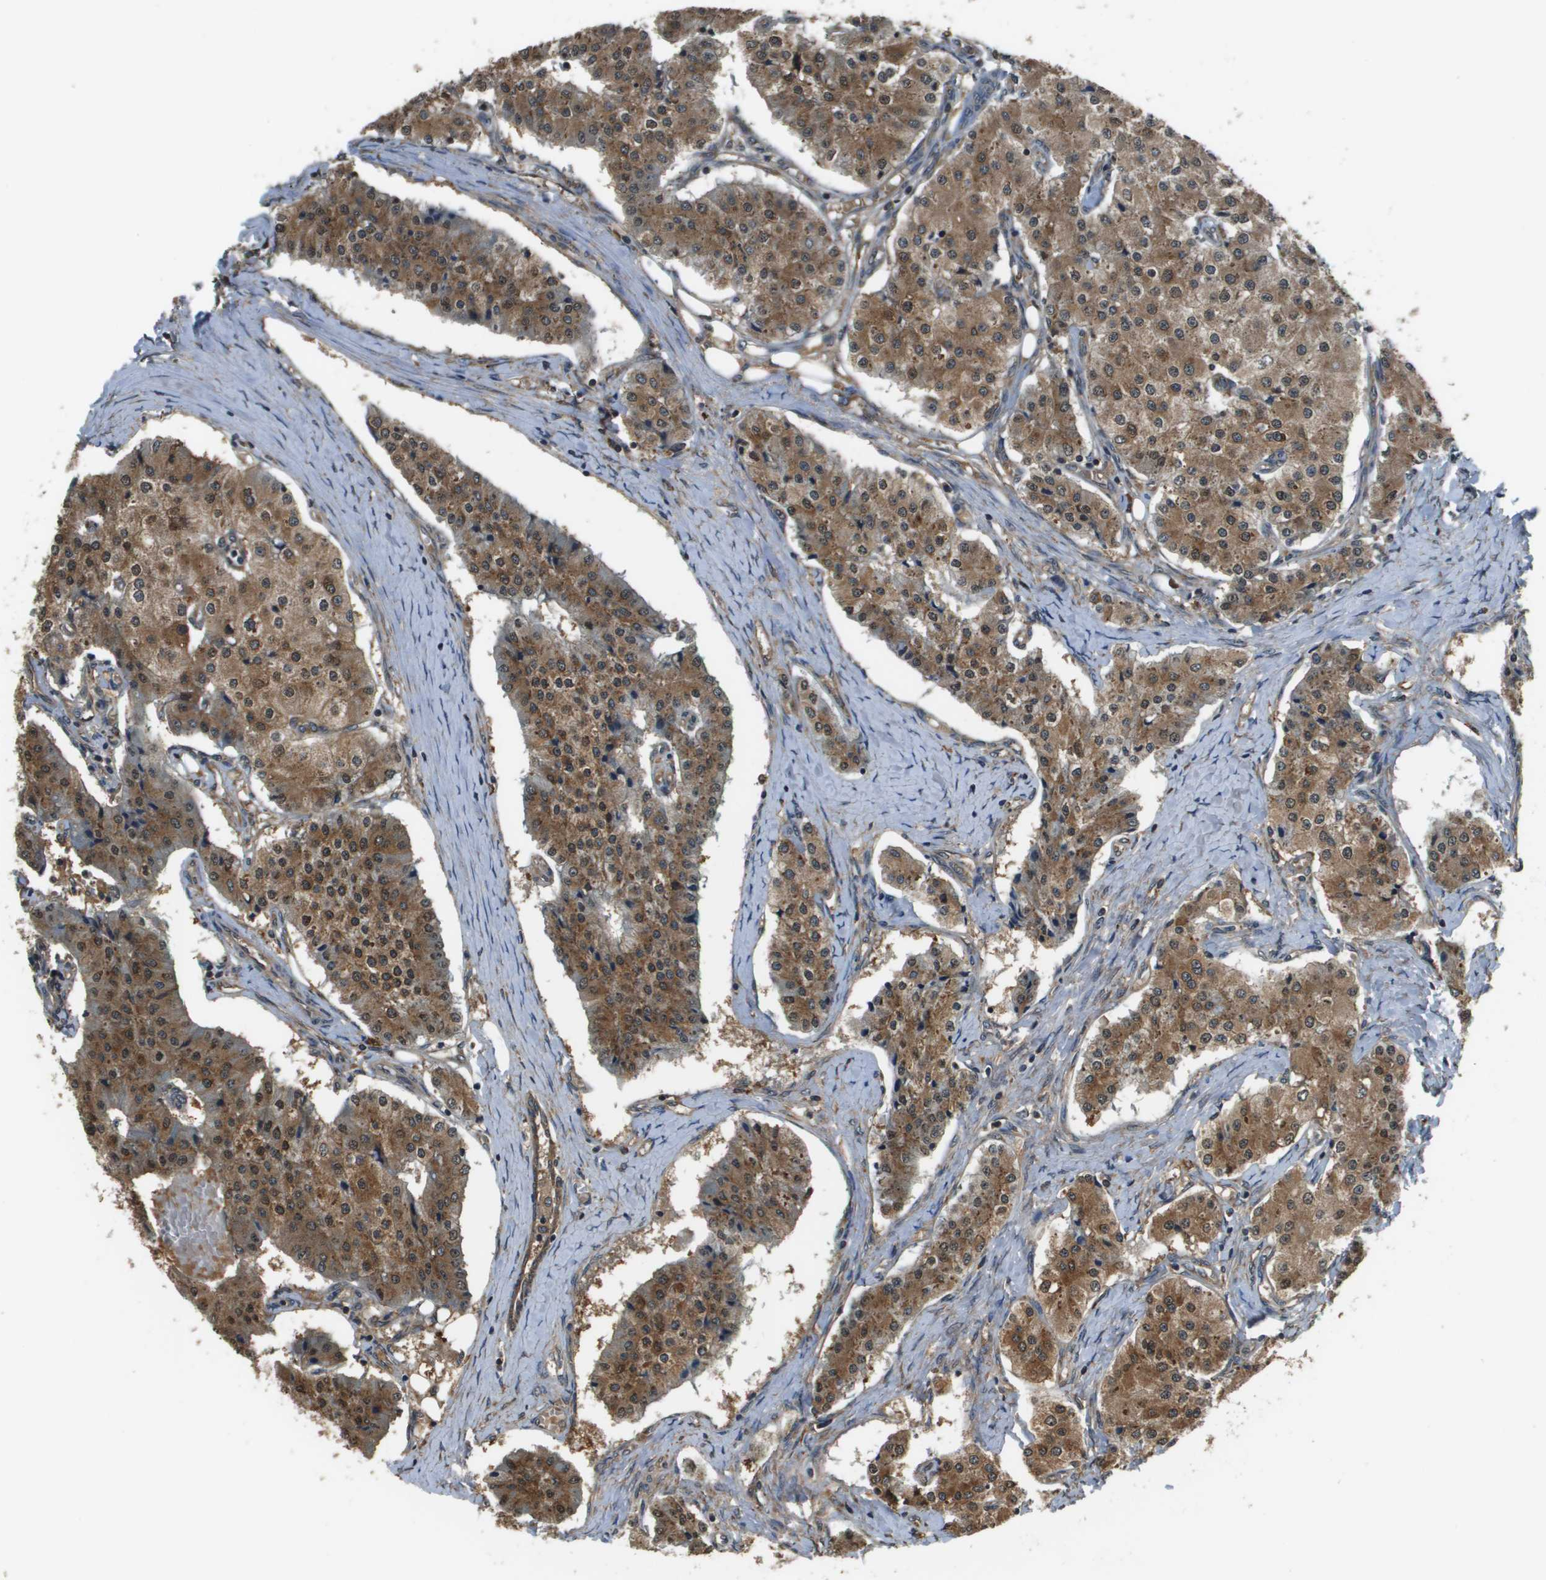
{"staining": {"intensity": "moderate", "quantity": ">75%", "location": "cytoplasmic/membranous"}, "tissue": "carcinoid", "cell_type": "Tumor cells", "image_type": "cancer", "snomed": [{"axis": "morphology", "description": "Carcinoid, malignant, NOS"}, {"axis": "topography", "description": "Colon"}], "caption": "High-power microscopy captured an IHC histopathology image of carcinoid, revealing moderate cytoplasmic/membranous staining in about >75% of tumor cells.", "gene": "SEC62", "patient": {"sex": "female", "age": 52}}